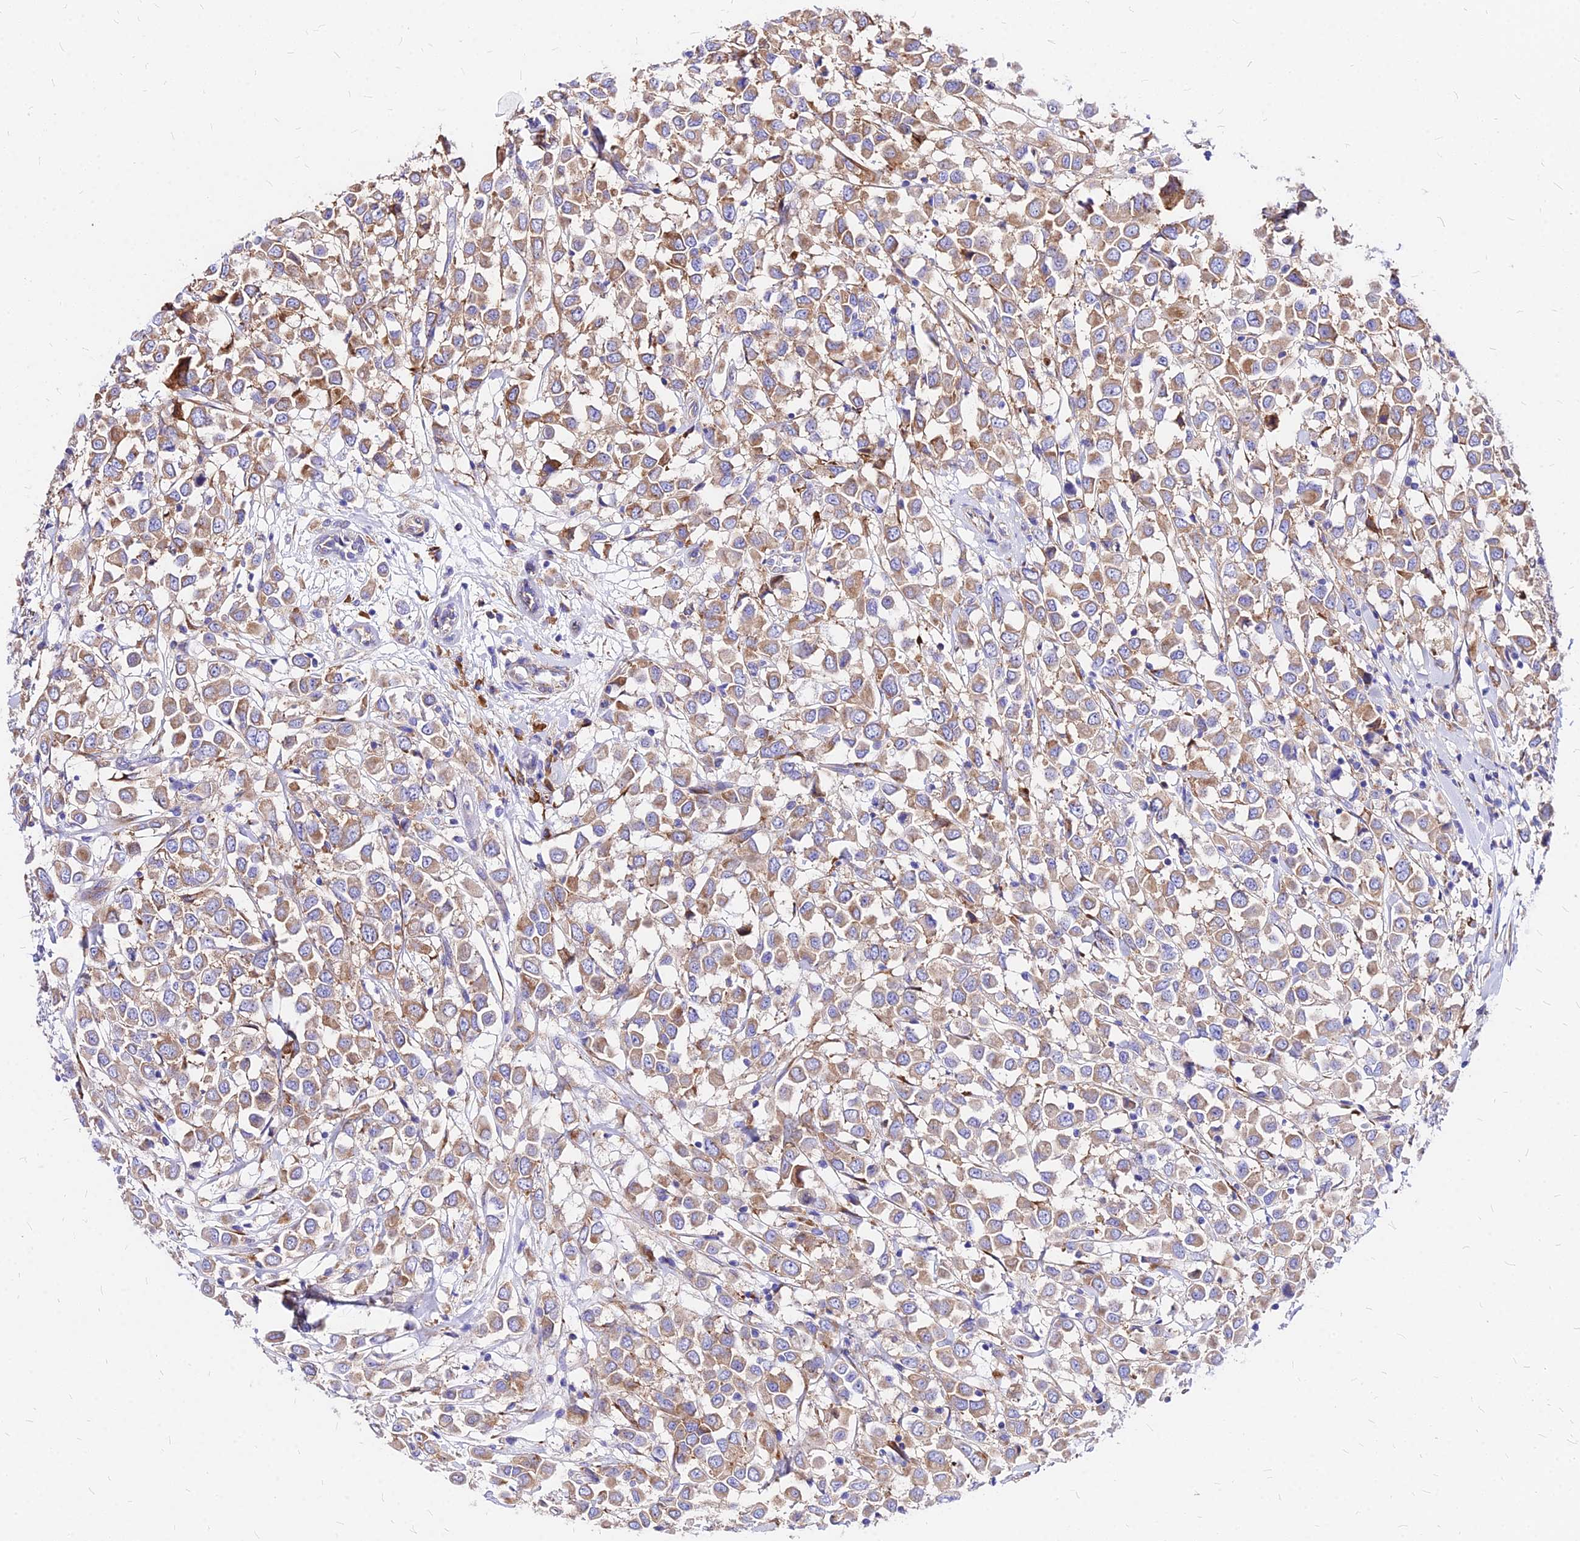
{"staining": {"intensity": "moderate", "quantity": ">75%", "location": "cytoplasmic/membranous"}, "tissue": "breast cancer", "cell_type": "Tumor cells", "image_type": "cancer", "snomed": [{"axis": "morphology", "description": "Duct carcinoma"}, {"axis": "topography", "description": "Breast"}], "caption": "This is an image of IHC staining of breast cancer, which shows moderate expression in the cytoplasmic/membranous of tumor cells.", "gene": "RPL19", "patient": {"sex": "female", "age": 61}}